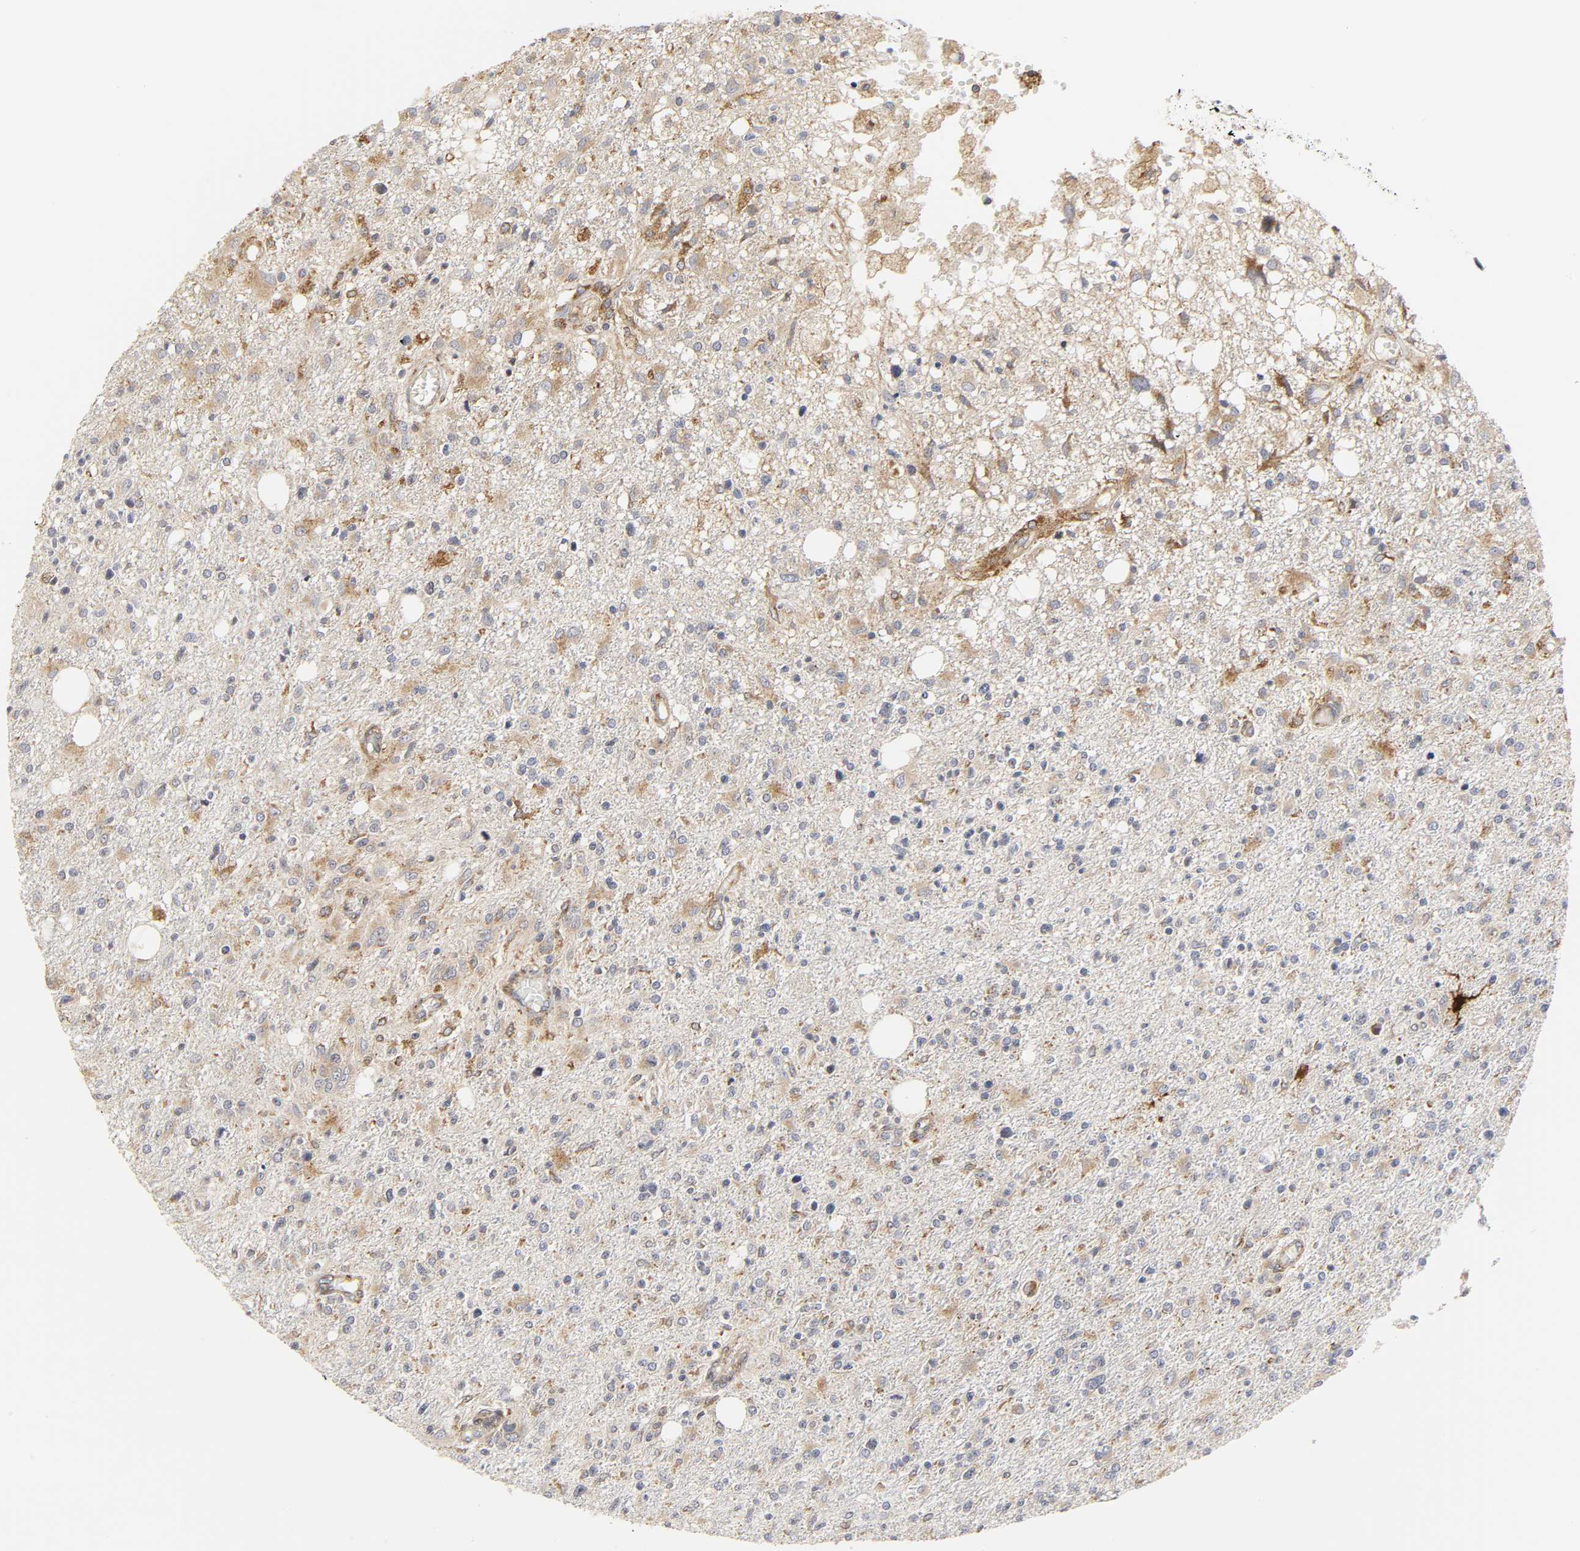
{"staining": {"intensity": "moderate", "quantity": ">75%", "location": "cytoplasmic/membranous"}, "tissue": "glioma", "cell_type": "Tumor cells", "image_type": "cancer", "snomed": [{"axis": "morphology", "description": "Glioma, malignant, High grade"}, {"axis": "topography", "description": "Cerebral cortex"}], "caption": "A micrograph of human glioma stained for a protein exhibits moderate cytoplasmic/membranous brown staining in tumor cells.", "gene": "BAX", "patient": {"sex": "male", "age": 76}}